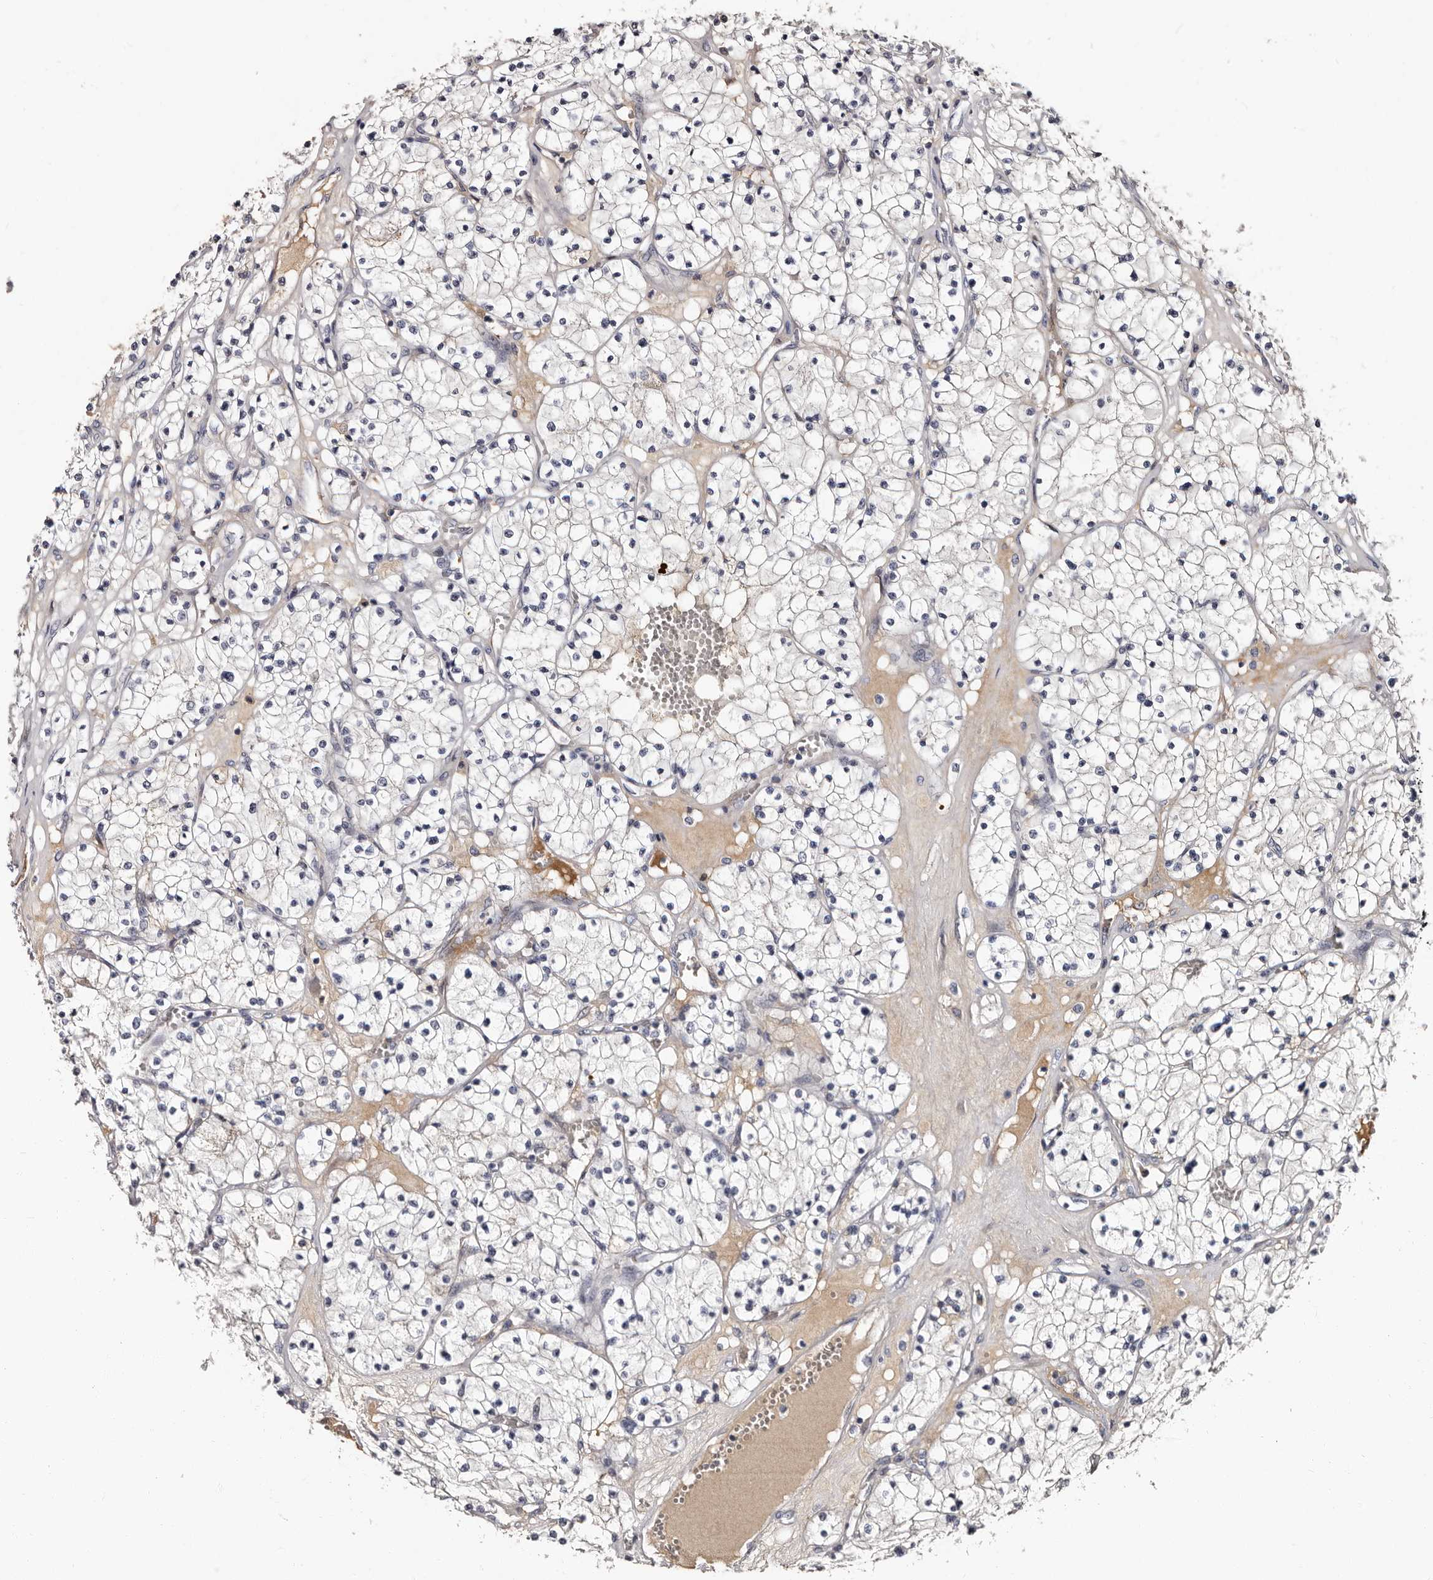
{"staining": {"intensity": "negative", "quantity": "none", "location": "none"}, "tissue": "renal cancer", "cell_type": "Tumor cells", "image_type": "cancer", "snomed": [{"axis": "morphology", "description": "Normal tissue, NOS"}, {"axis": "morphology", "description": "Adenocarcinoma, NOS"}, {"axis": "topography", "description": "Kidney"}], "caption": "A photomicrograph of human renal adenocarcinoma is negative for staining in tumor cells.", "gene": "TBC1D22B", "patient": {"sex": "male", "age": 68}}